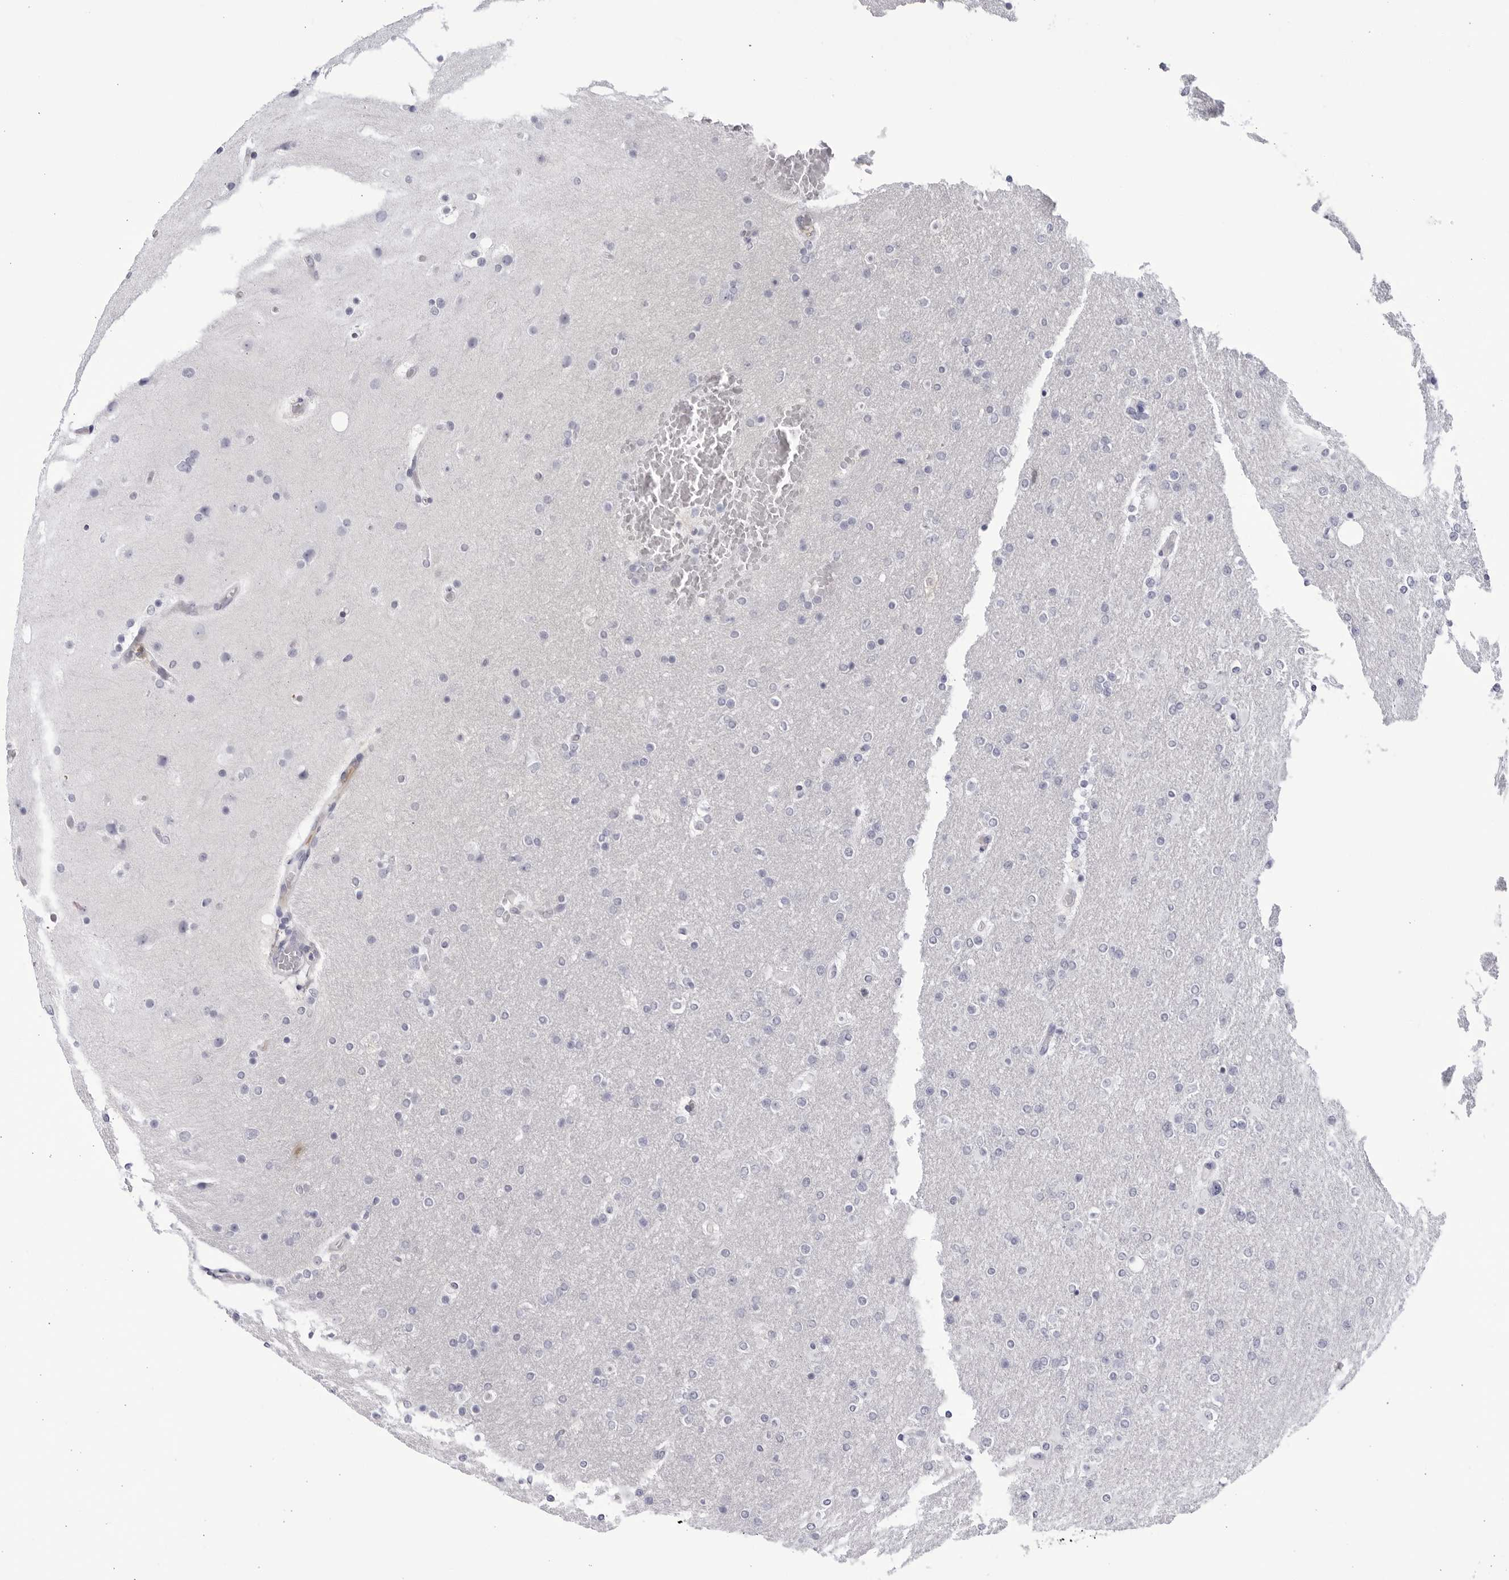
{"staining": {"intensity": "negative", "quantity": "none", "location": "none"}, "tissue": "glioma", "cell_type": "Tumor cells", "image_type": "cancer", "snomed": [{"axis": "morphology", "description": "Glioma, malignant, High grade"}, {"axis": "topography", "description": "Cerebral cortex"}], "caption": "The image exhibits no significant positivity in tumor cells of malignant glioma (high-grade).", "gene": "CNBD1", "patient": {"sex": "female", "age": 36}}